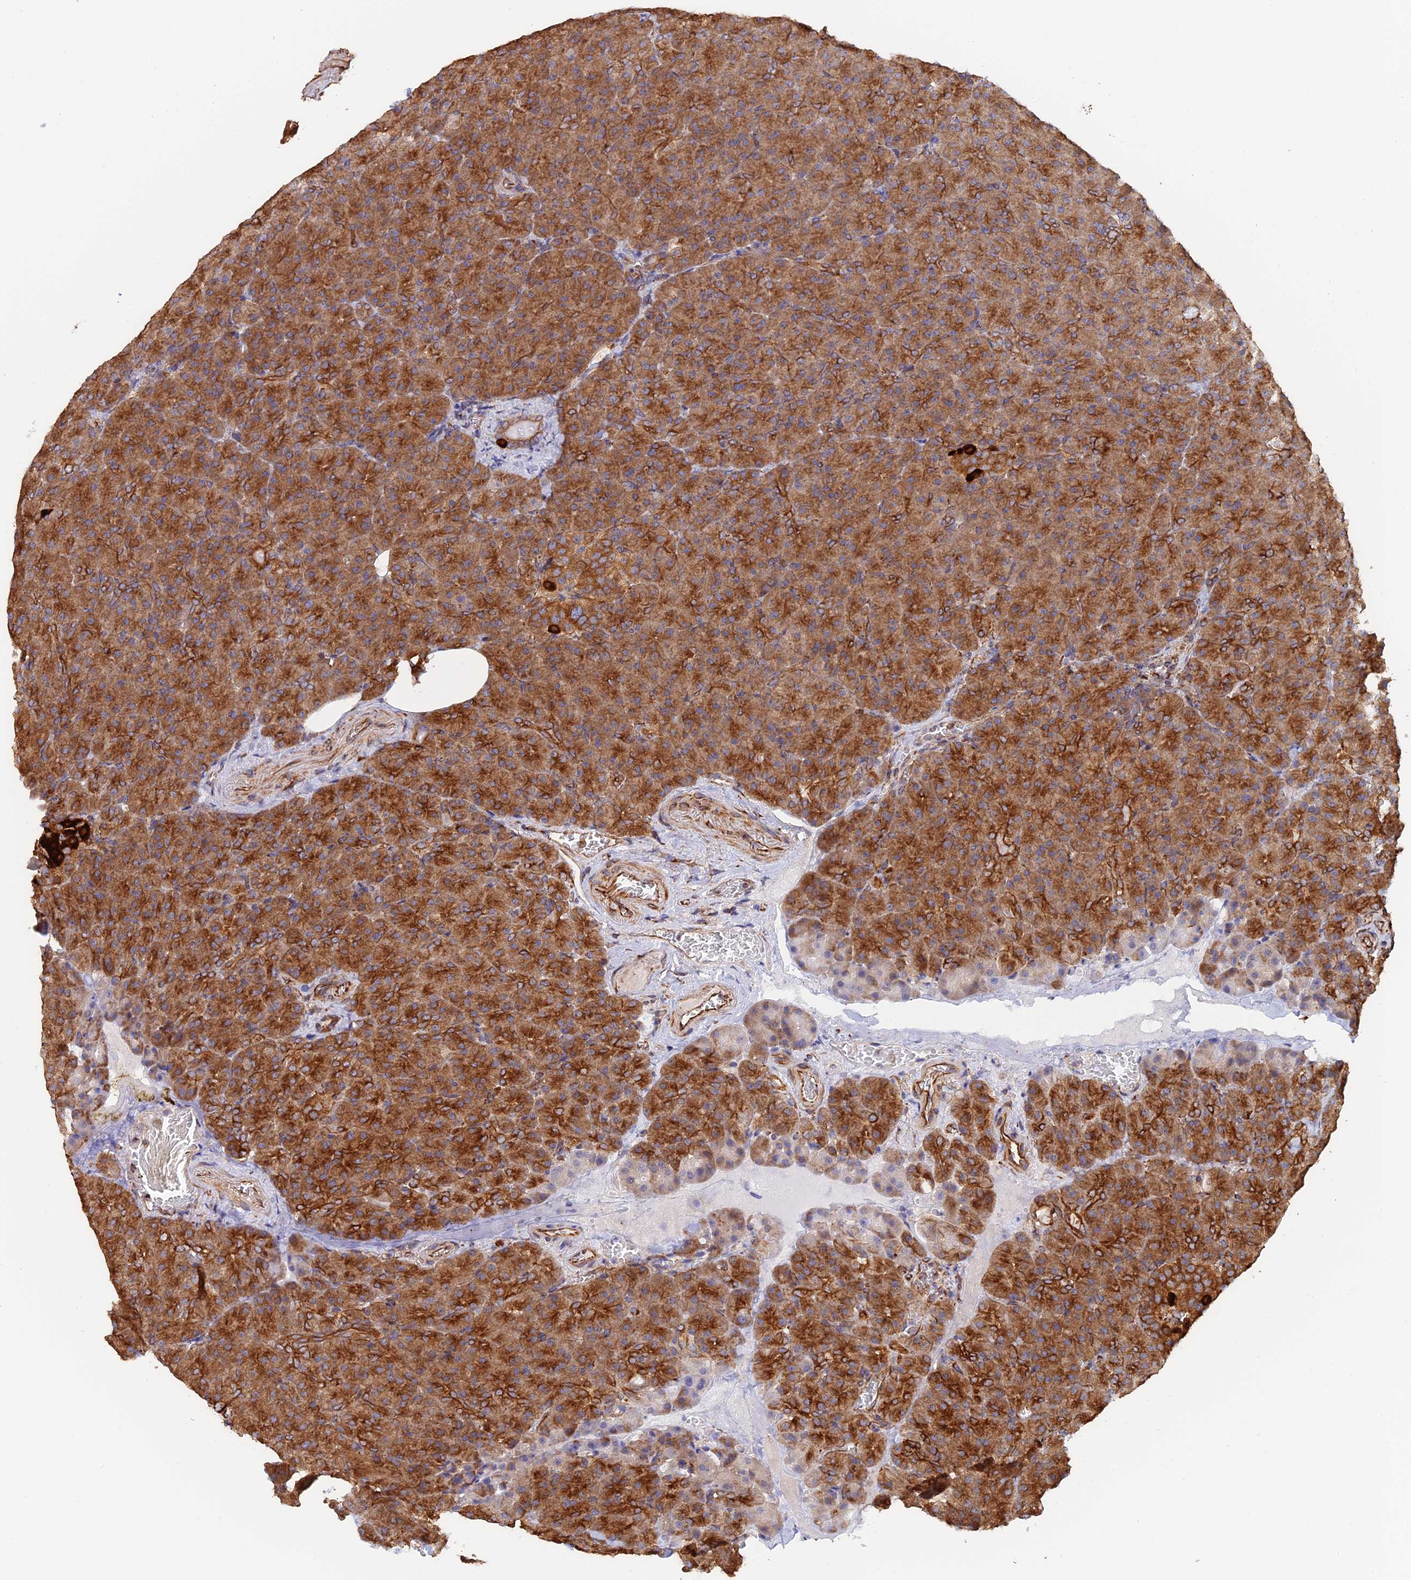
{"staining": {"intensity": "strong", "quantity": ">75%", "location": "cytoplasmic/membranous"}, "tissue": "pancreas", "cell_type": "Exocrine glandular cells", "image_type": "normal", "snomed": [{"axis": "morphology", "description": "Normal tissue, NOS"}, {"axis": "topography", "description": "Pancreas"}], "caption": "A brown stain labels strong cytoplasmic/membranous expression of a protein in exocrine glandular cells of benign pancreas. (DAB (3,3'-diaminobenzidine) IHC, brown staining for protein, blue staining for nuclei).", "gene": "WBP11", "patient": {"sex": "female", "age": 74}}